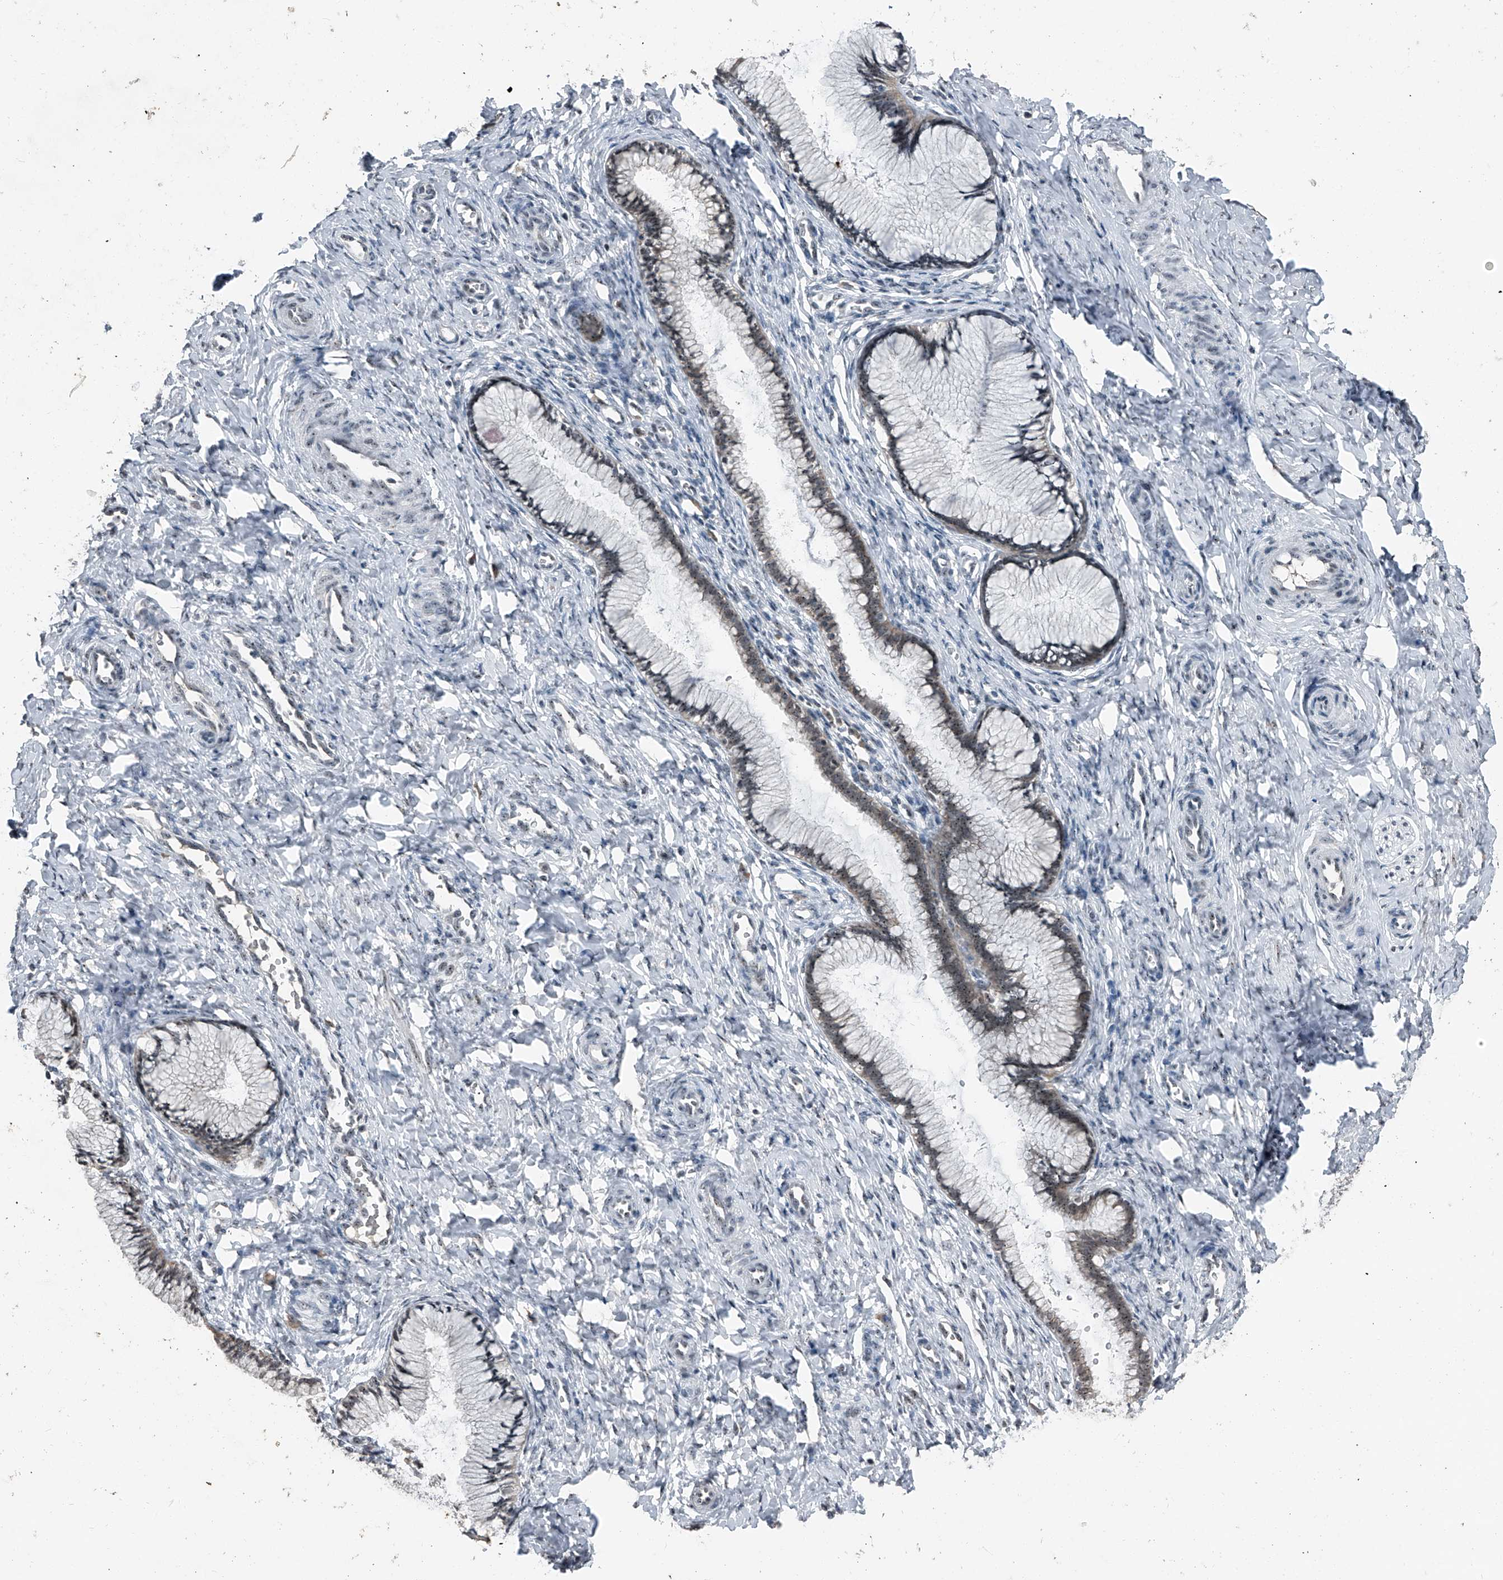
{"staining": {"intensity": "moderate", "quantity": ">75%", "location": "nuclear"}, "tissue": "cervix", "cell_type": "Glandular cells", "image_type": "normal", "snomed": [{"axis": "morphology", "description": "Normal tissue, NOS"}, {"axis": "topography", "description": "Cervix"}], "caption": "Cervix was stained to show a protein in brown. There is medium levels of moderate nuclear positivity in about >75% of glandular cells. Immunohistochemistry (ihc) stains the protein in brown and the nuclei are stained blue.", "gene": "TCOF1", "patient": {"sex": "female", "age": 27}}